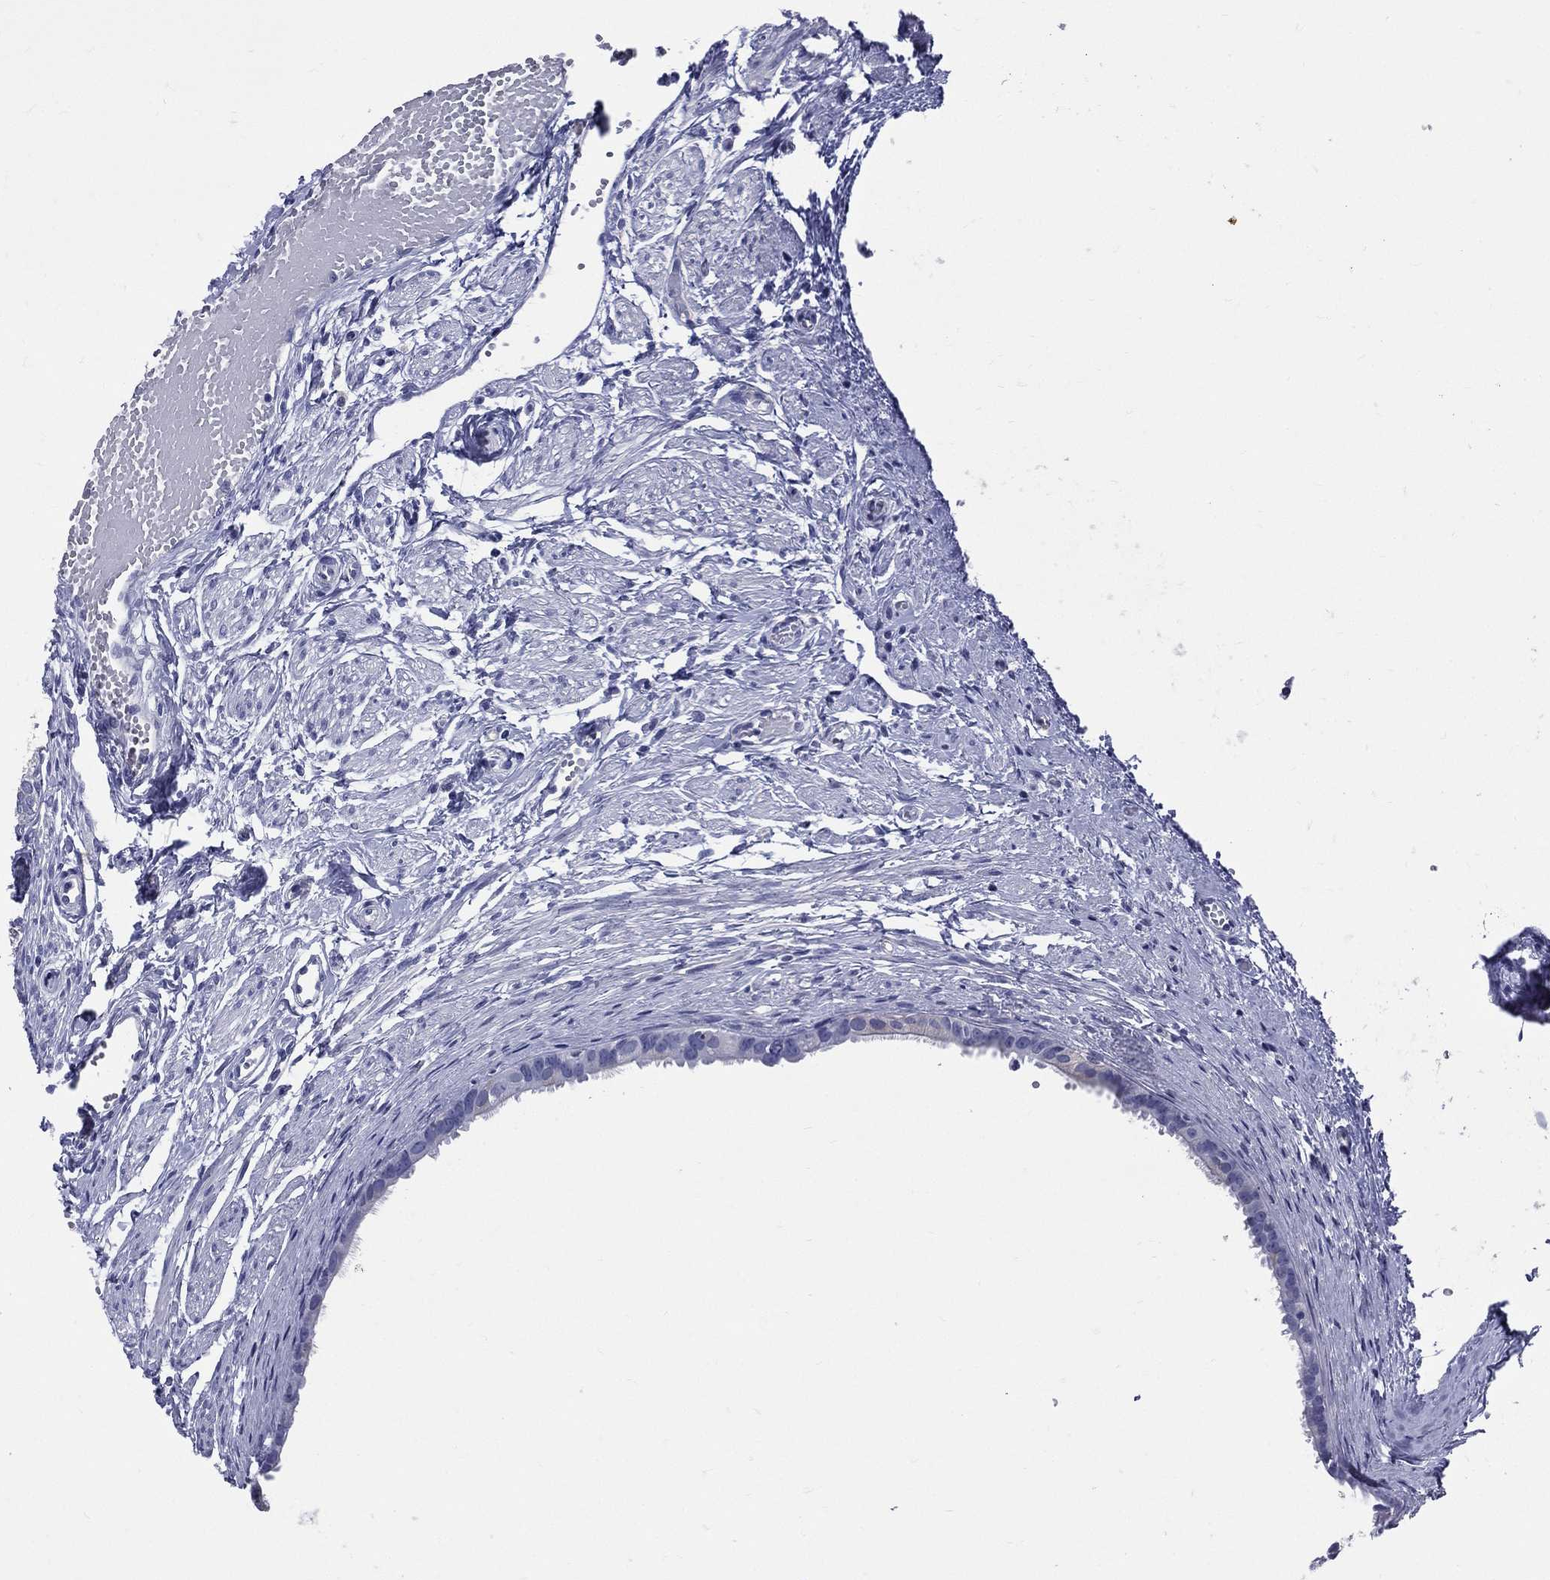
{"staining": {"intensity": "negative", "quantity": "none", "location": "none"}, "tissue": "fallopian tube", "cell_type": "Glandular cells", "image_type": "normal", "snomed": [{"axis": "morphology", "description": "Normal tissue, NOS"}, {"axis": "topography", "description": "Fallopian tube"}, {"axis": "topography", "description": "Ovary"}], "caption": "High magnification brightfield microscopy of normal fallopian tube stained with DAB (brown) and counterstained with hematoxylin (blue): glandular cells show no significant expression.", "gene": "DPYS", "patient": {"sex": "female", "age": 49}}